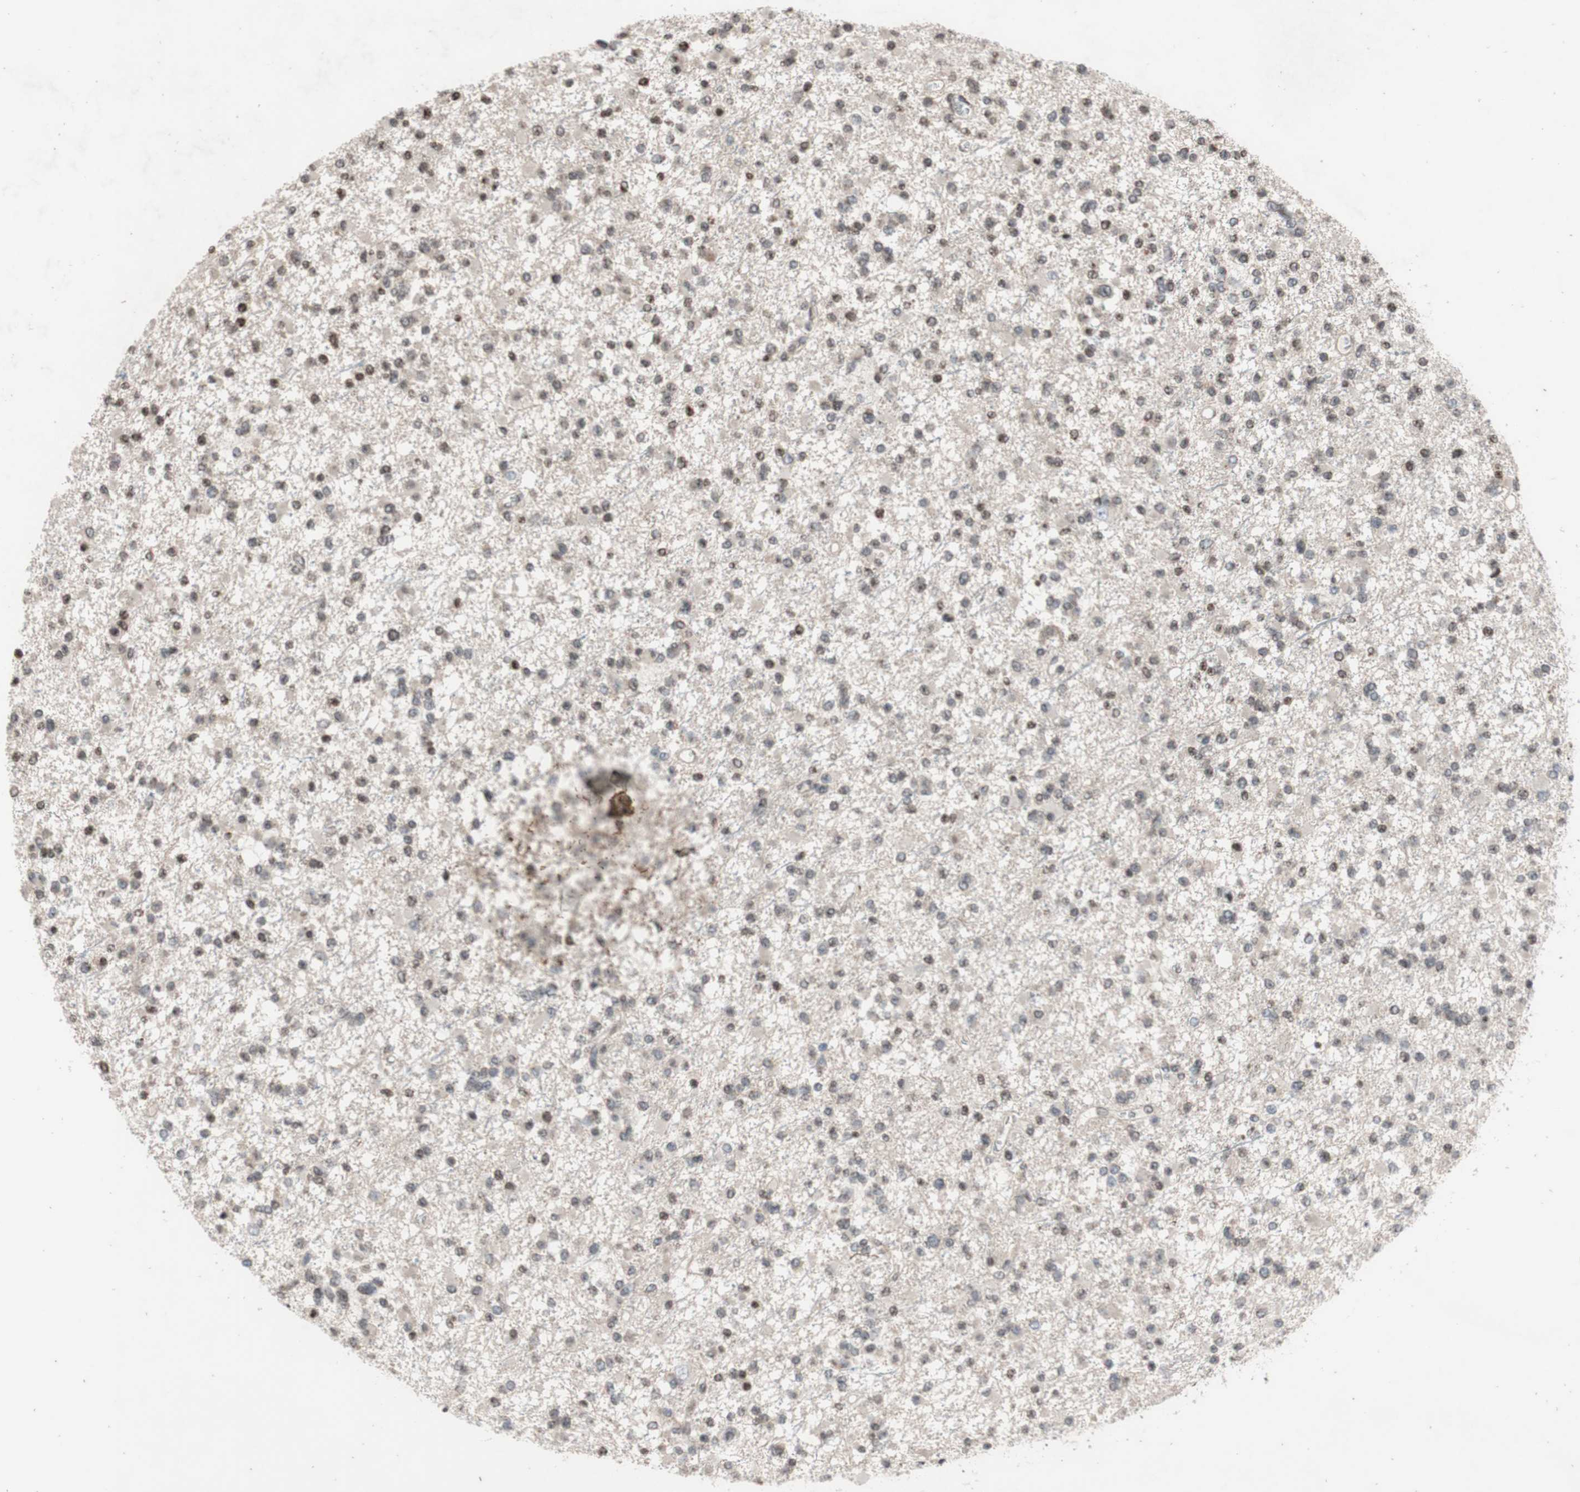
{"staining": {"intensity": "moderate", "quantity": "25%-75%", "location": "nuclear"}, "tissue": "glioma", "cell_type": "Tumor cells", "image_type": "cancer", "snomed": [{"axis": "morphology", "description": "Glioma, malignant, Low grade"}, {"axis": "topography", "description": "Brain"}], "caption": "This micrograph exhibits malignant low-grade glioma stained with immunohistochemistry (IHC) to label a protein in brown. The nuclear of tumor cells show moderate positivity for the protein. Nuclei are counter-stained blue.", "gene": "MCM6", "patient": {"sex": "female", "age": 22}}